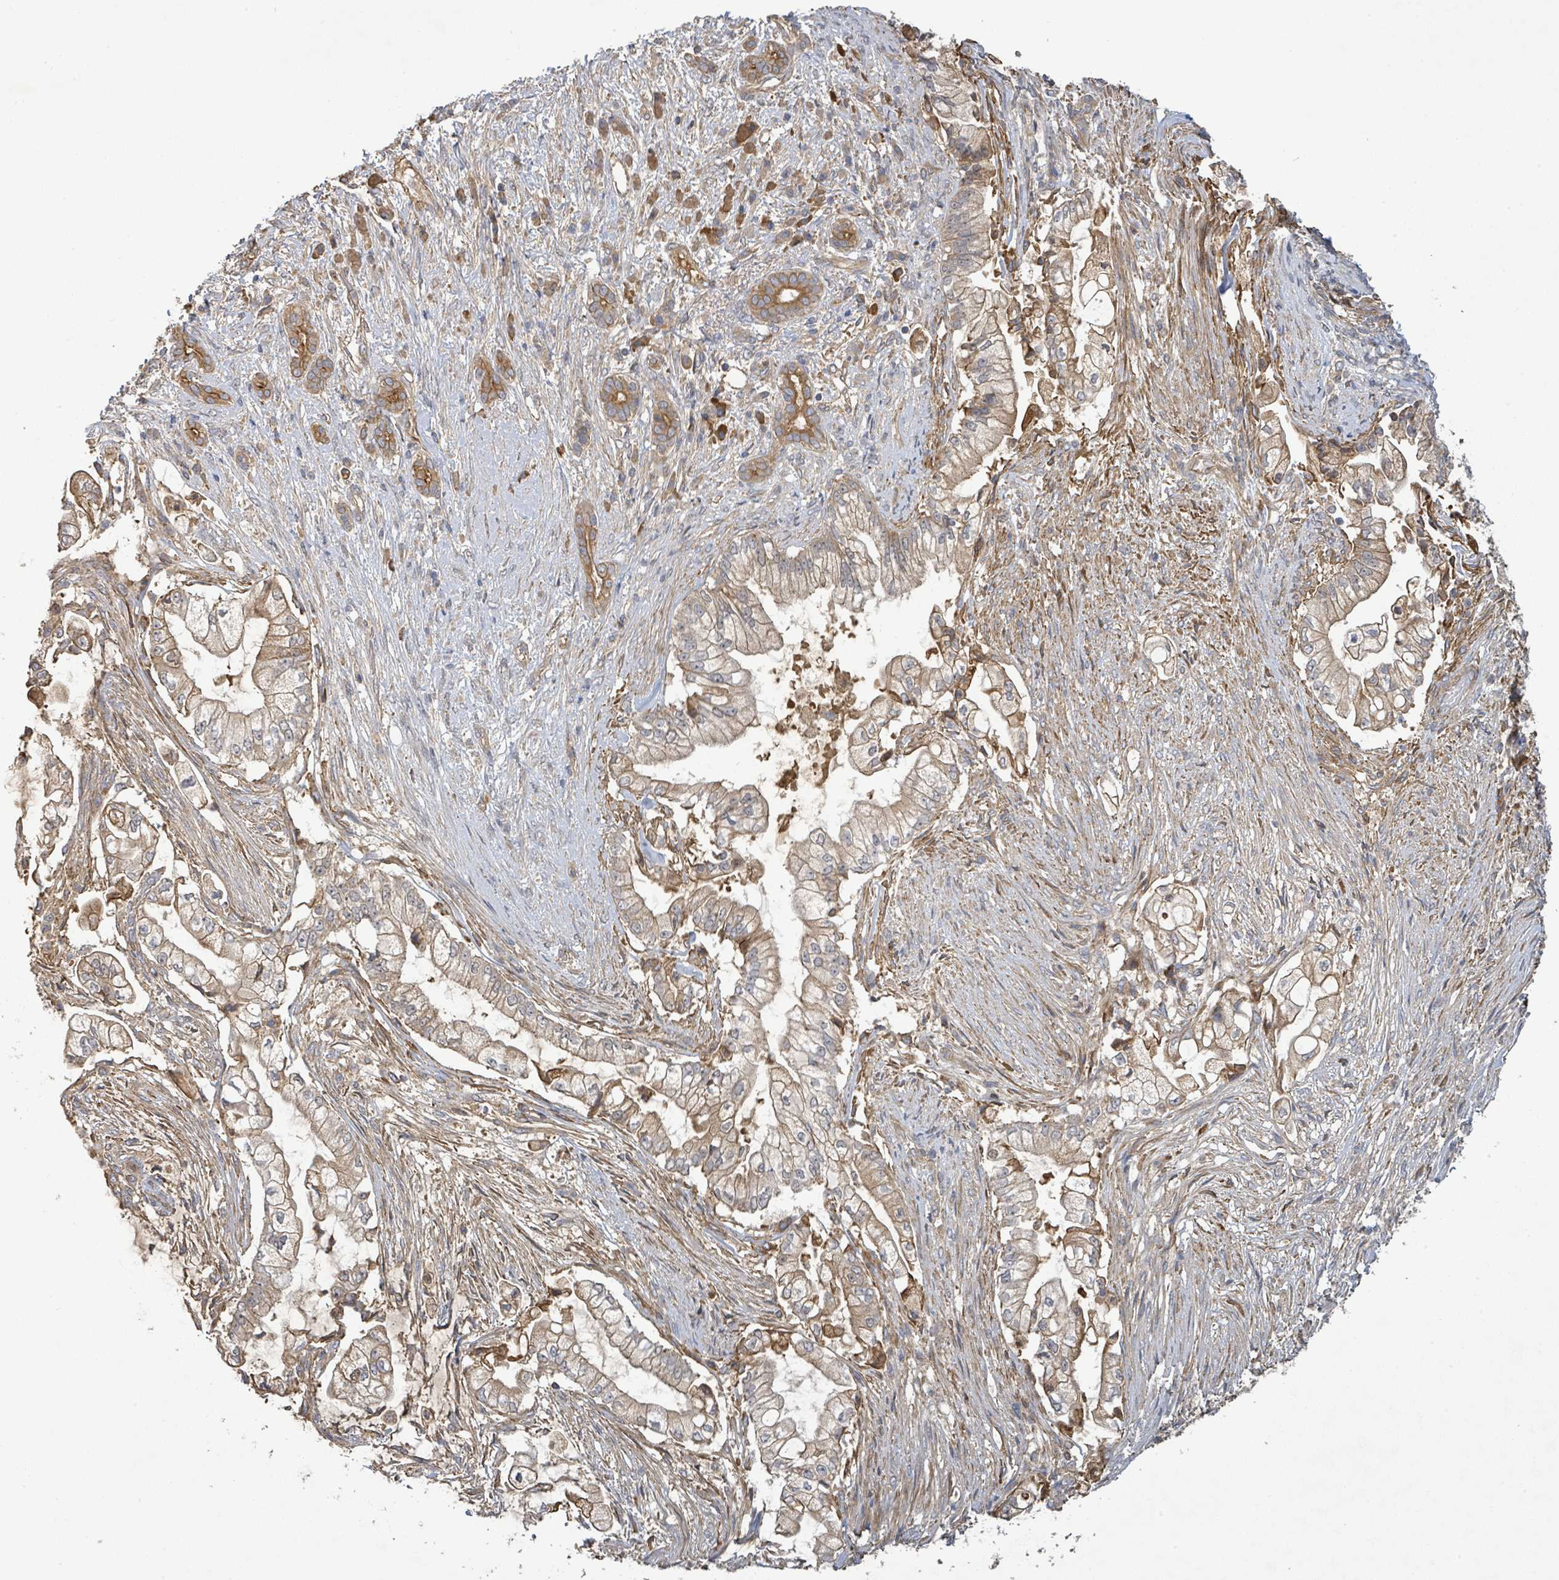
{"staining": {"intensity": "moderate", "quantity": ">75%", "location": "cytoplasmic/membranous"}, "tissue": "pancreatic cancer", "cell_type": "Tumor cells", "image_type": "cancer", "snomed": [{"axis": "morphology", "description": "Adenocarcinoma, NOS"}, {"axis": "topography", "description": "Pancreas"}], "caption": "Human pancreatic cancer (adenocarcinoma) stained with a protein marker displays moderate staining in tumor cells.", "gene": "STARD4", "patient": {"sex": "female", "age": 69}}